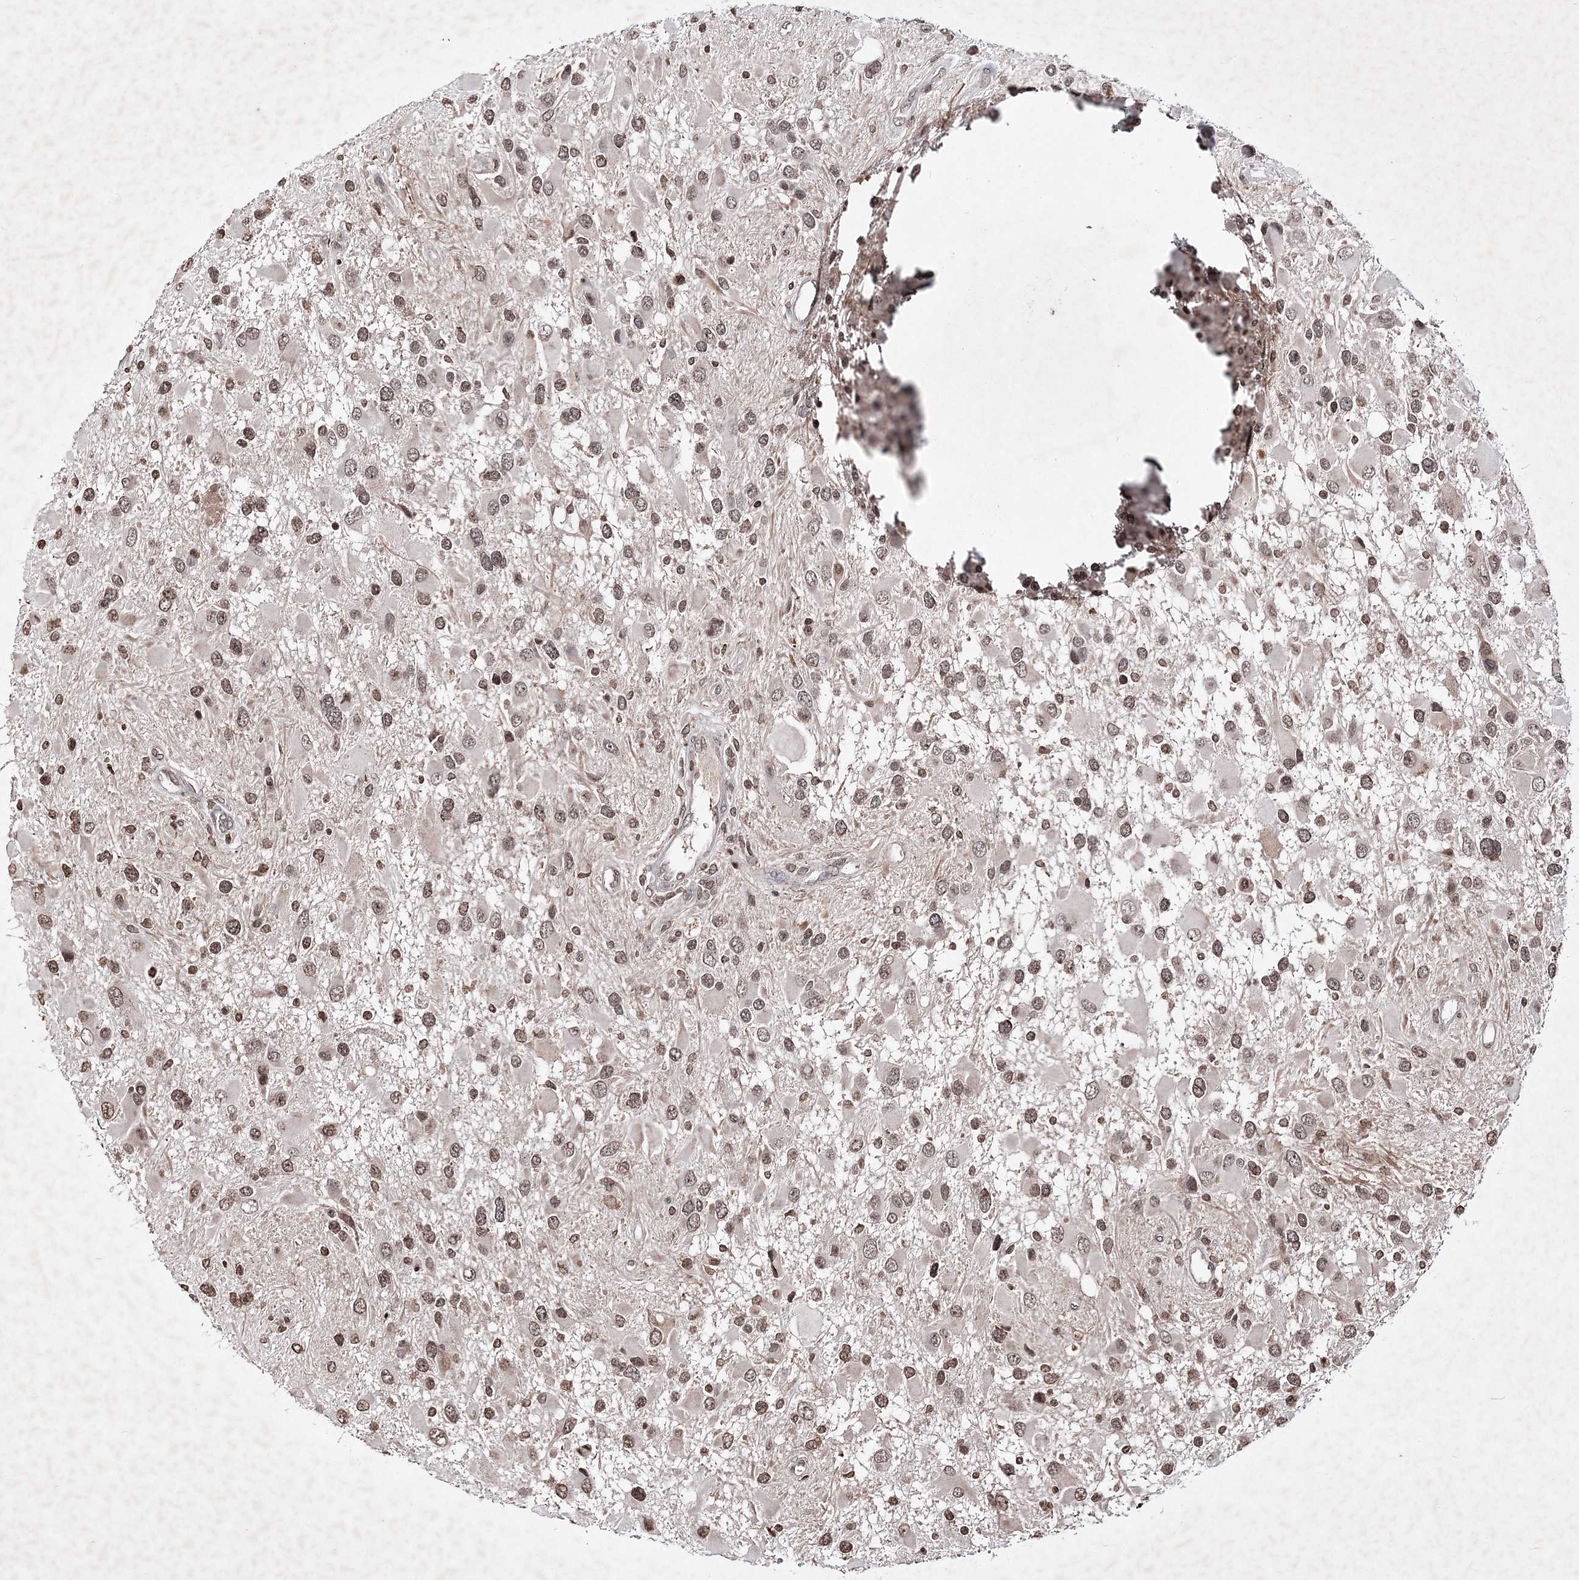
{"staining": {"intensity": "moderate", "quantity": ">75%", "location": "nuclear"}, "tissue": "glioma", "cell_type": "Tumor cells", "image_type": "cancer", "snomed": [{"axis": "morphology", "description": "Glioma, malignant, High grade"}, {"axis": "topography", "description": "Brain"}], "caption": "High-grade glioma (malignant) was stained to show a protein in brown. There is medium levels of moderate nuclear positivity in approximately >75% of tumor cells.", "gene": "SOWAHB", "patient": {"sex": "male", "age": 53}}